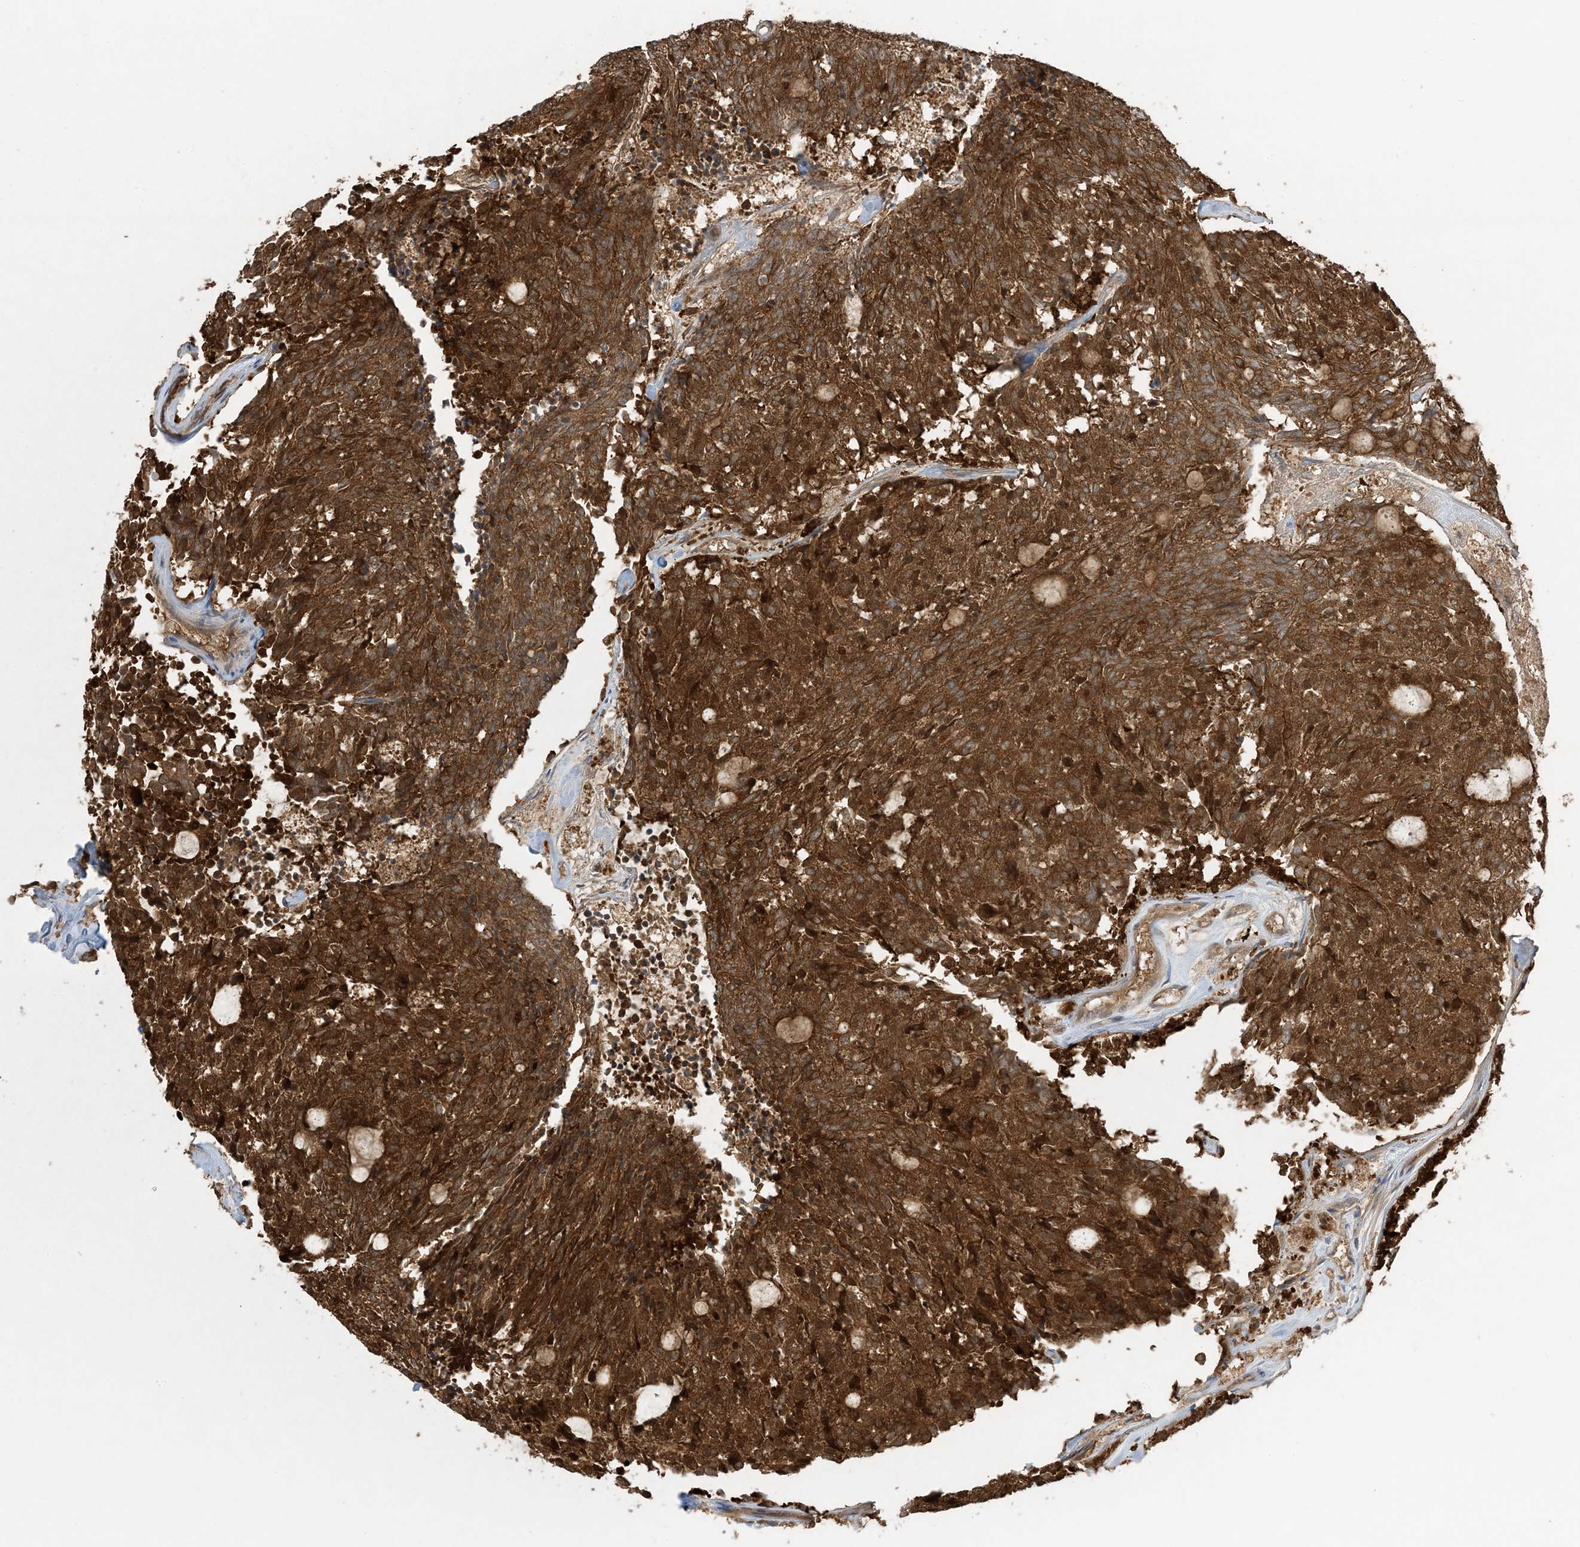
{"staining": {"intensity": "strong", "quantity": ">75%", "location": "cytoplasmic/membranous,nuclear"}, "tissue": "carcinoid", "cell_type": "Tumor cells", "image_type": "cancer", "snomed": [{"axis": "morphology", "description": "Carcinoid, malignant, NOS"}, {"axis": "topography", "description": "Pancreas"}], "caption": "This micrograph exhibits IHC staining of carcinoid, with high strong cytoplasmic/membranous and nuclear positivity in about >75% of tumor cells.", "gene": "OLA1", "patient": {"sex": "female", "age": 54}}